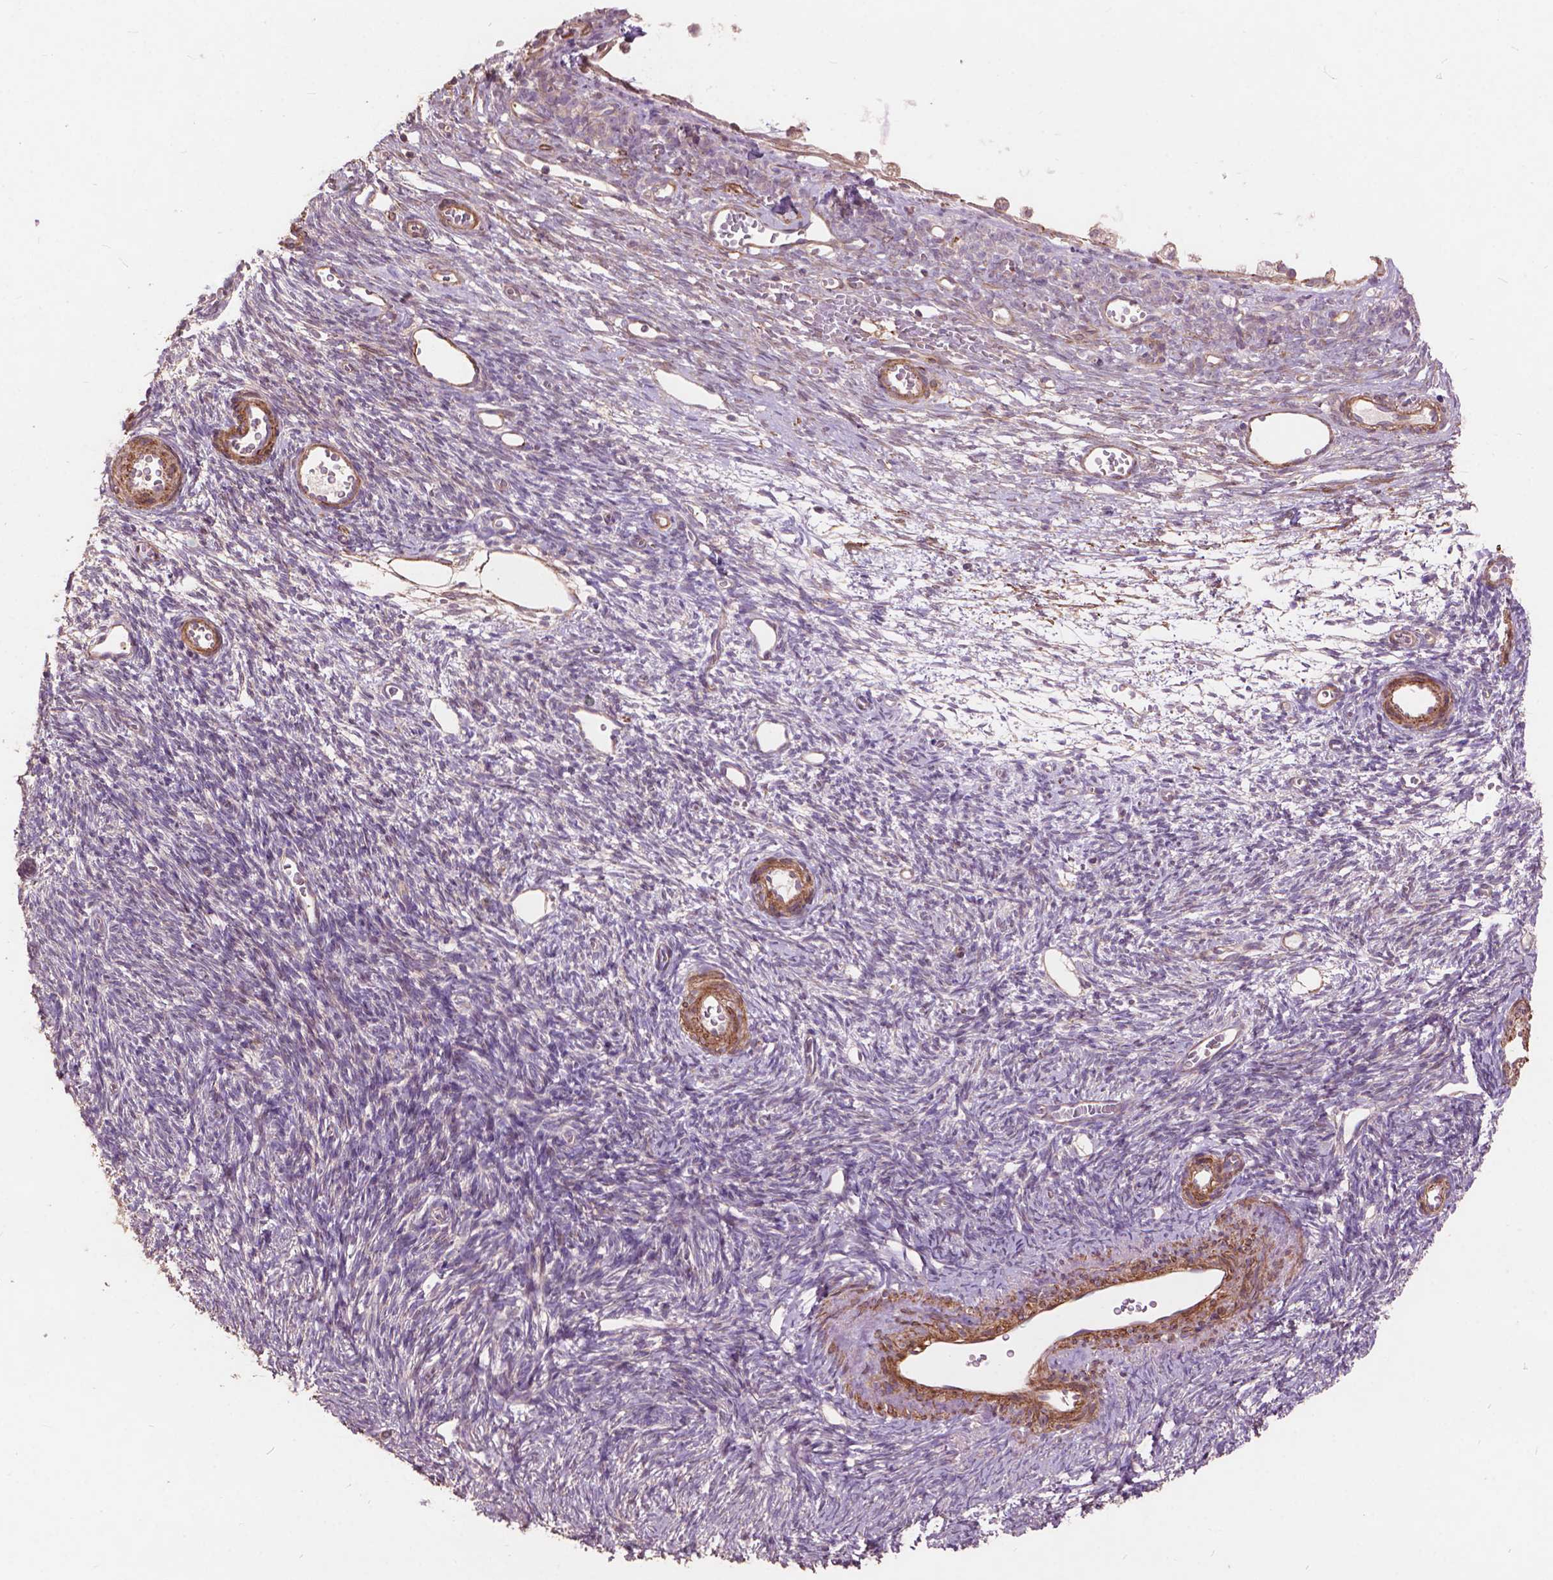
{"staining": {"intensity": "weak", "quantity": ">75%", "location": "cytoplasmic/membranous,nuclear"}, "tissue": "ovary", "cell_type": "Follicle cells", "image_type": "normal", "snomed": [{"axis": "morphology", "description": "Normal tissue, NOS"}, {"axis": "topography", "description": "Ovary"}], "caption": "A photomicrograph of human ovary stained for a protein reveals weak cytoplasmic/membranous,nuclear brown staining in follicle cells. (Brightfield microscopy of DAB IHC at high magnification).", "gene": "FNIP1", "patient": {"sex": "female", "age": 34}}